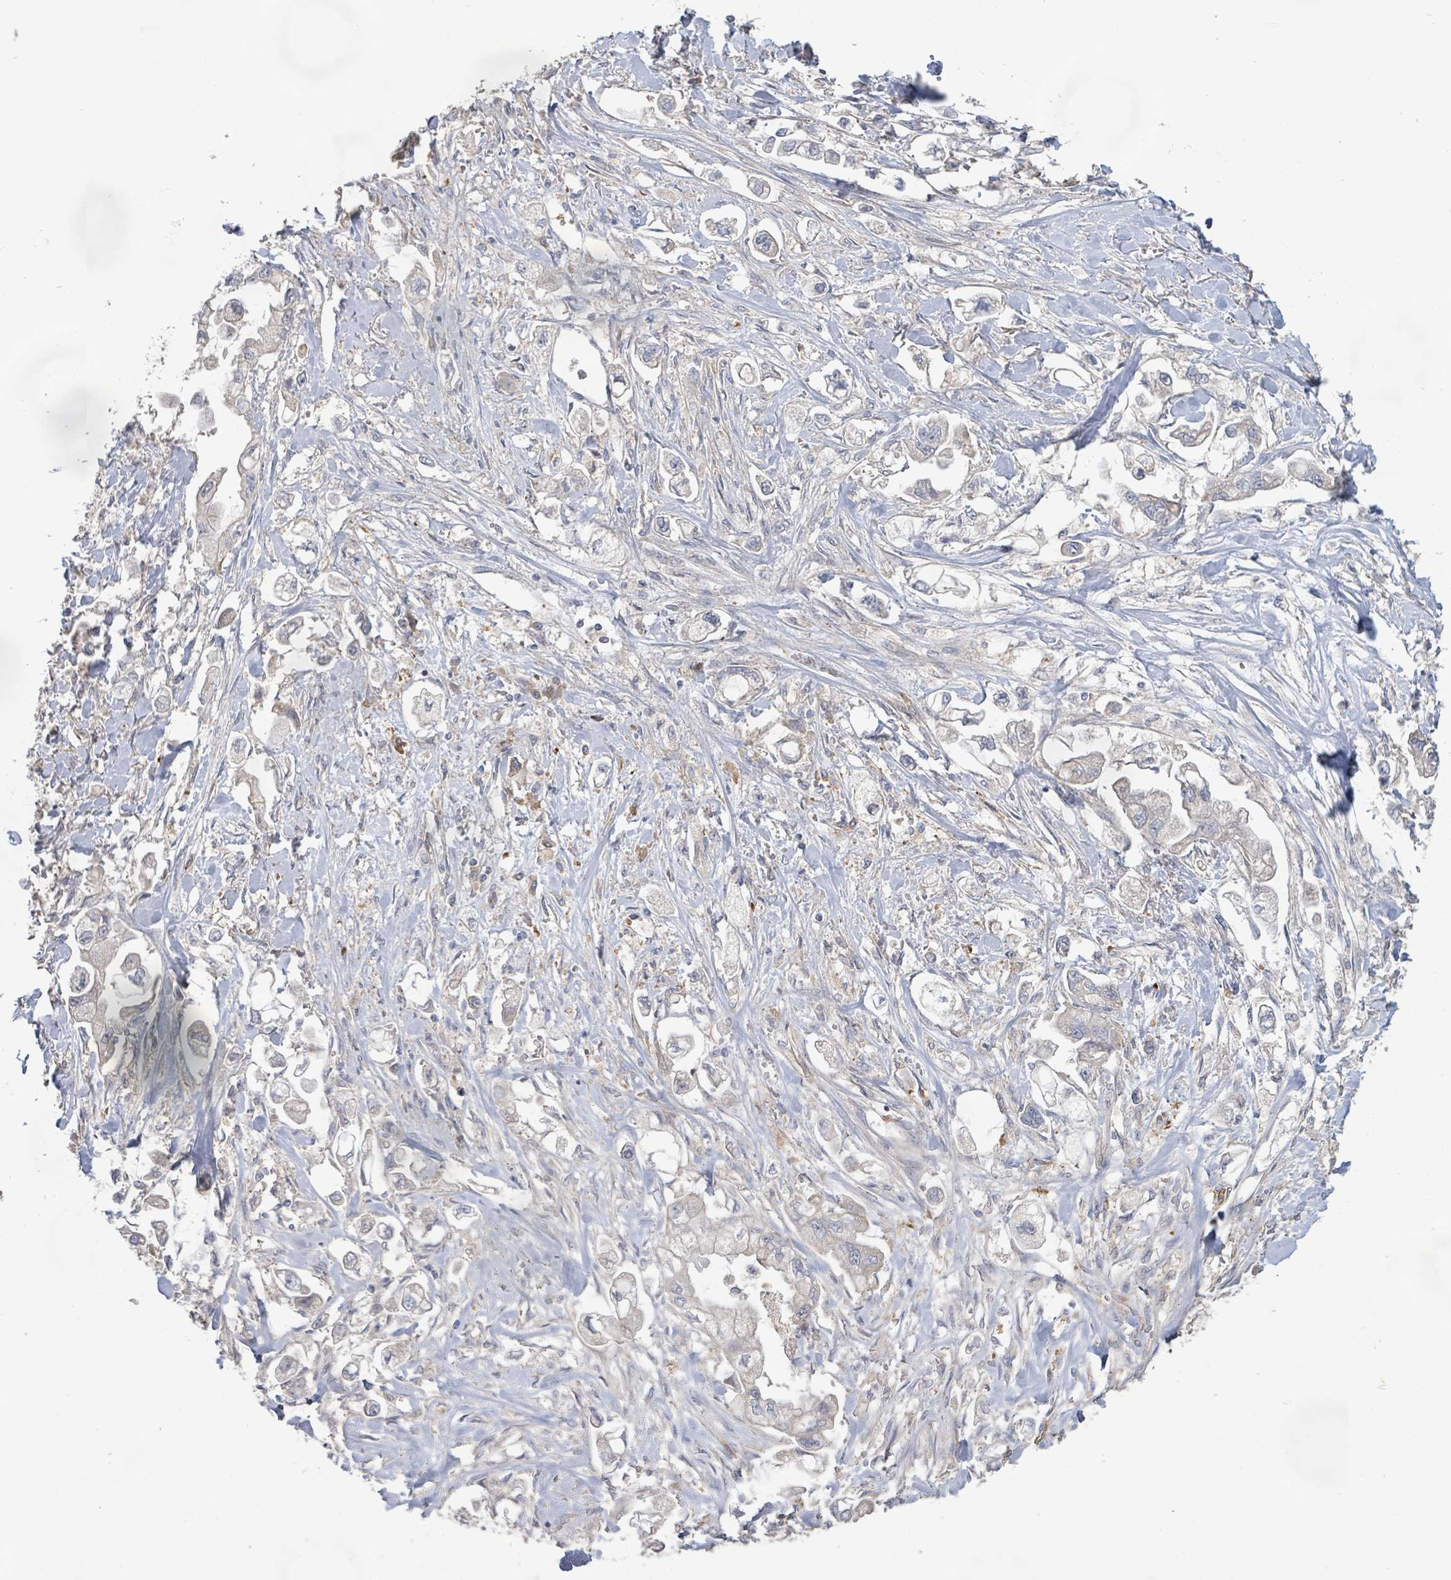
{"staining": {"intensity": "negative", "quantity": "none", "location": "none"}, "tissue": "stomach cancer", "cell_type": "Tumor cells", "image_type": "cancer", "snomed": [{"axis": "morphology", "description": "Adenocarcinoma, NOS"}, {"axis": "topography", "description": "Stomach"}], "caption": "IHC of adenocarcinoma (stomach) reveals no staining in tumor cells. Nuclei are stained in blue.", "gene": "KCNS2", "patient": {"sex": "male", "age": 62}}